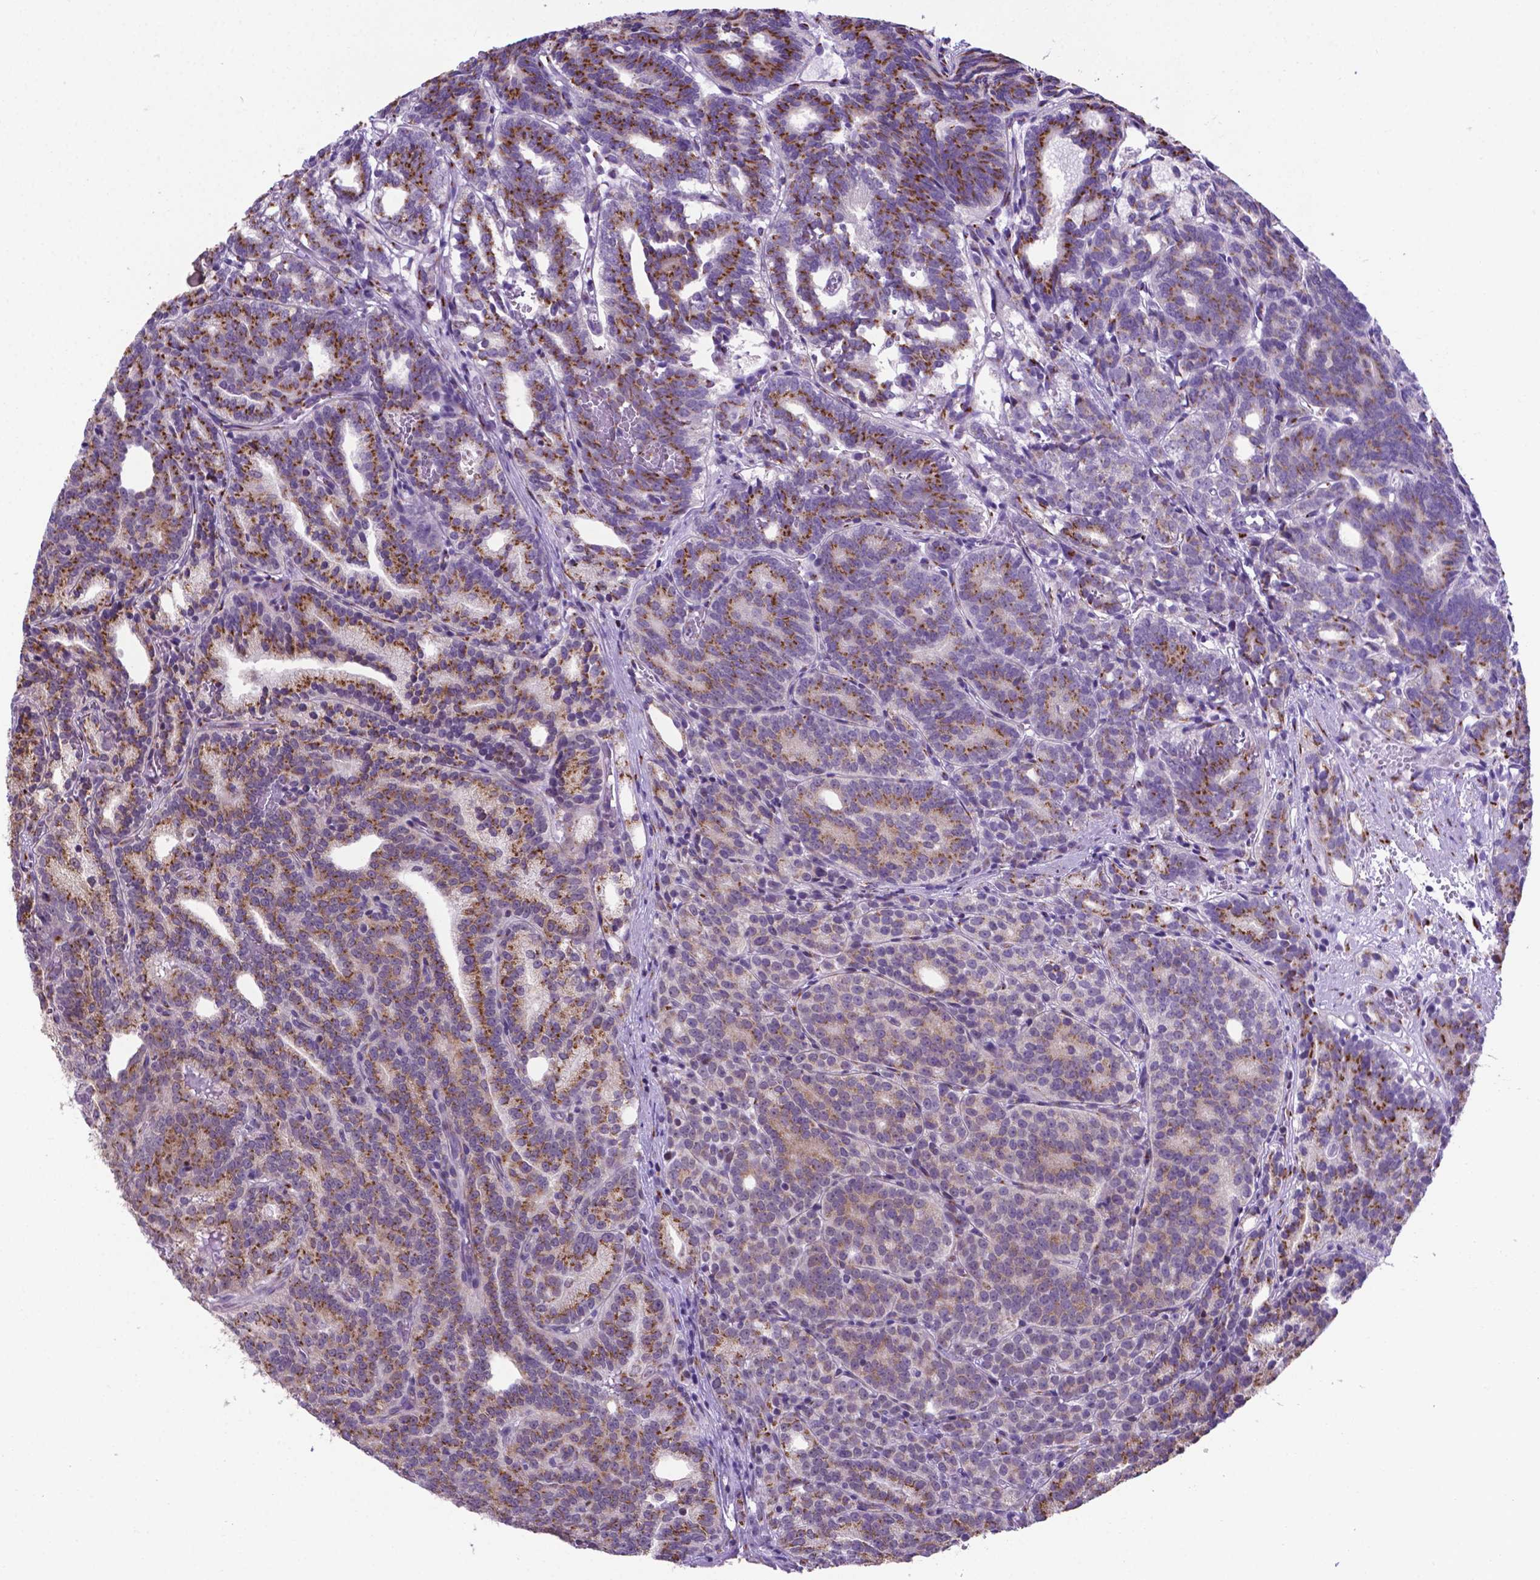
{"staining": {"intensity": "moderate", "quantity": "25%-75%", "location": "cytoplasmic/membranous"}, "tissue": "prostate cancer", "cell_type": "Tumor cells", "image_type": "cancer", "snomed": [{"axis": "morphology", "description": "Adenocarcinoma, High grade"}, {"axis": "topography", "description": "Prostate"}], "caption": "Brown immunohistochemical staining in prostate cancer shows moderate cytoplasmic/membranous expression in about 25%-75% of tumor cells.", "gene": "MRPL10", "patient": {"sex": "male", "age": 53}}